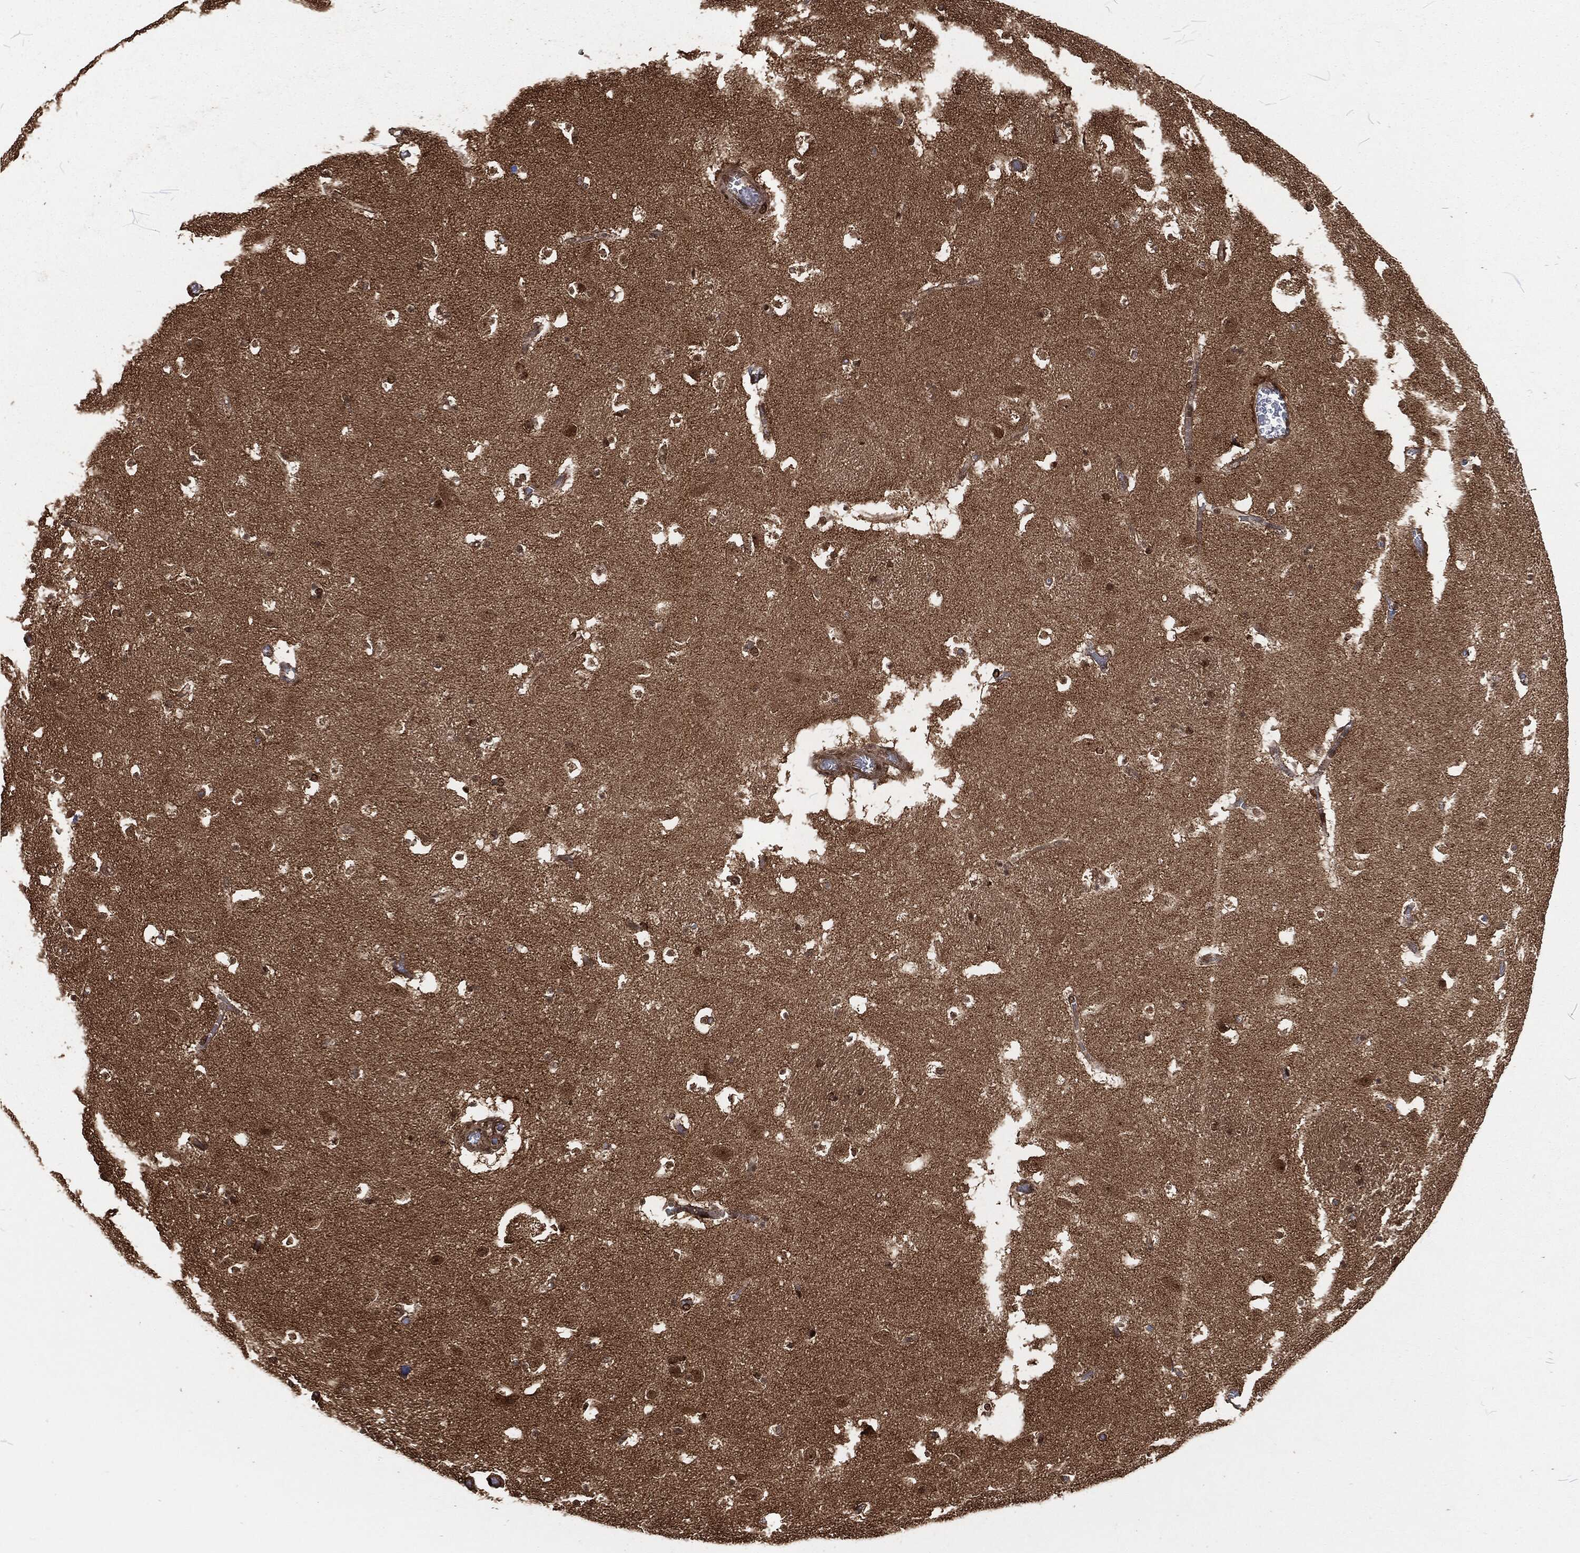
{"staining": {"intensity": "negative", "quantity": "none", "location": "none"}, "tissue": "caudate", "cell_type": "Glial cells", "image_type": "normal", "snomed": [{"axis": "morphology", "description": "Normal tissue, NOS"}, {"axis": "topography", "description": "Lateral ventricle wall"}], "caption": "Immunohistochemistry image of unremarkable caudate stained for a protein (brown), which exhibits no expression in glial cells.", "gene": "NGRN", "patient": {"sex": "female", "age": 42}}